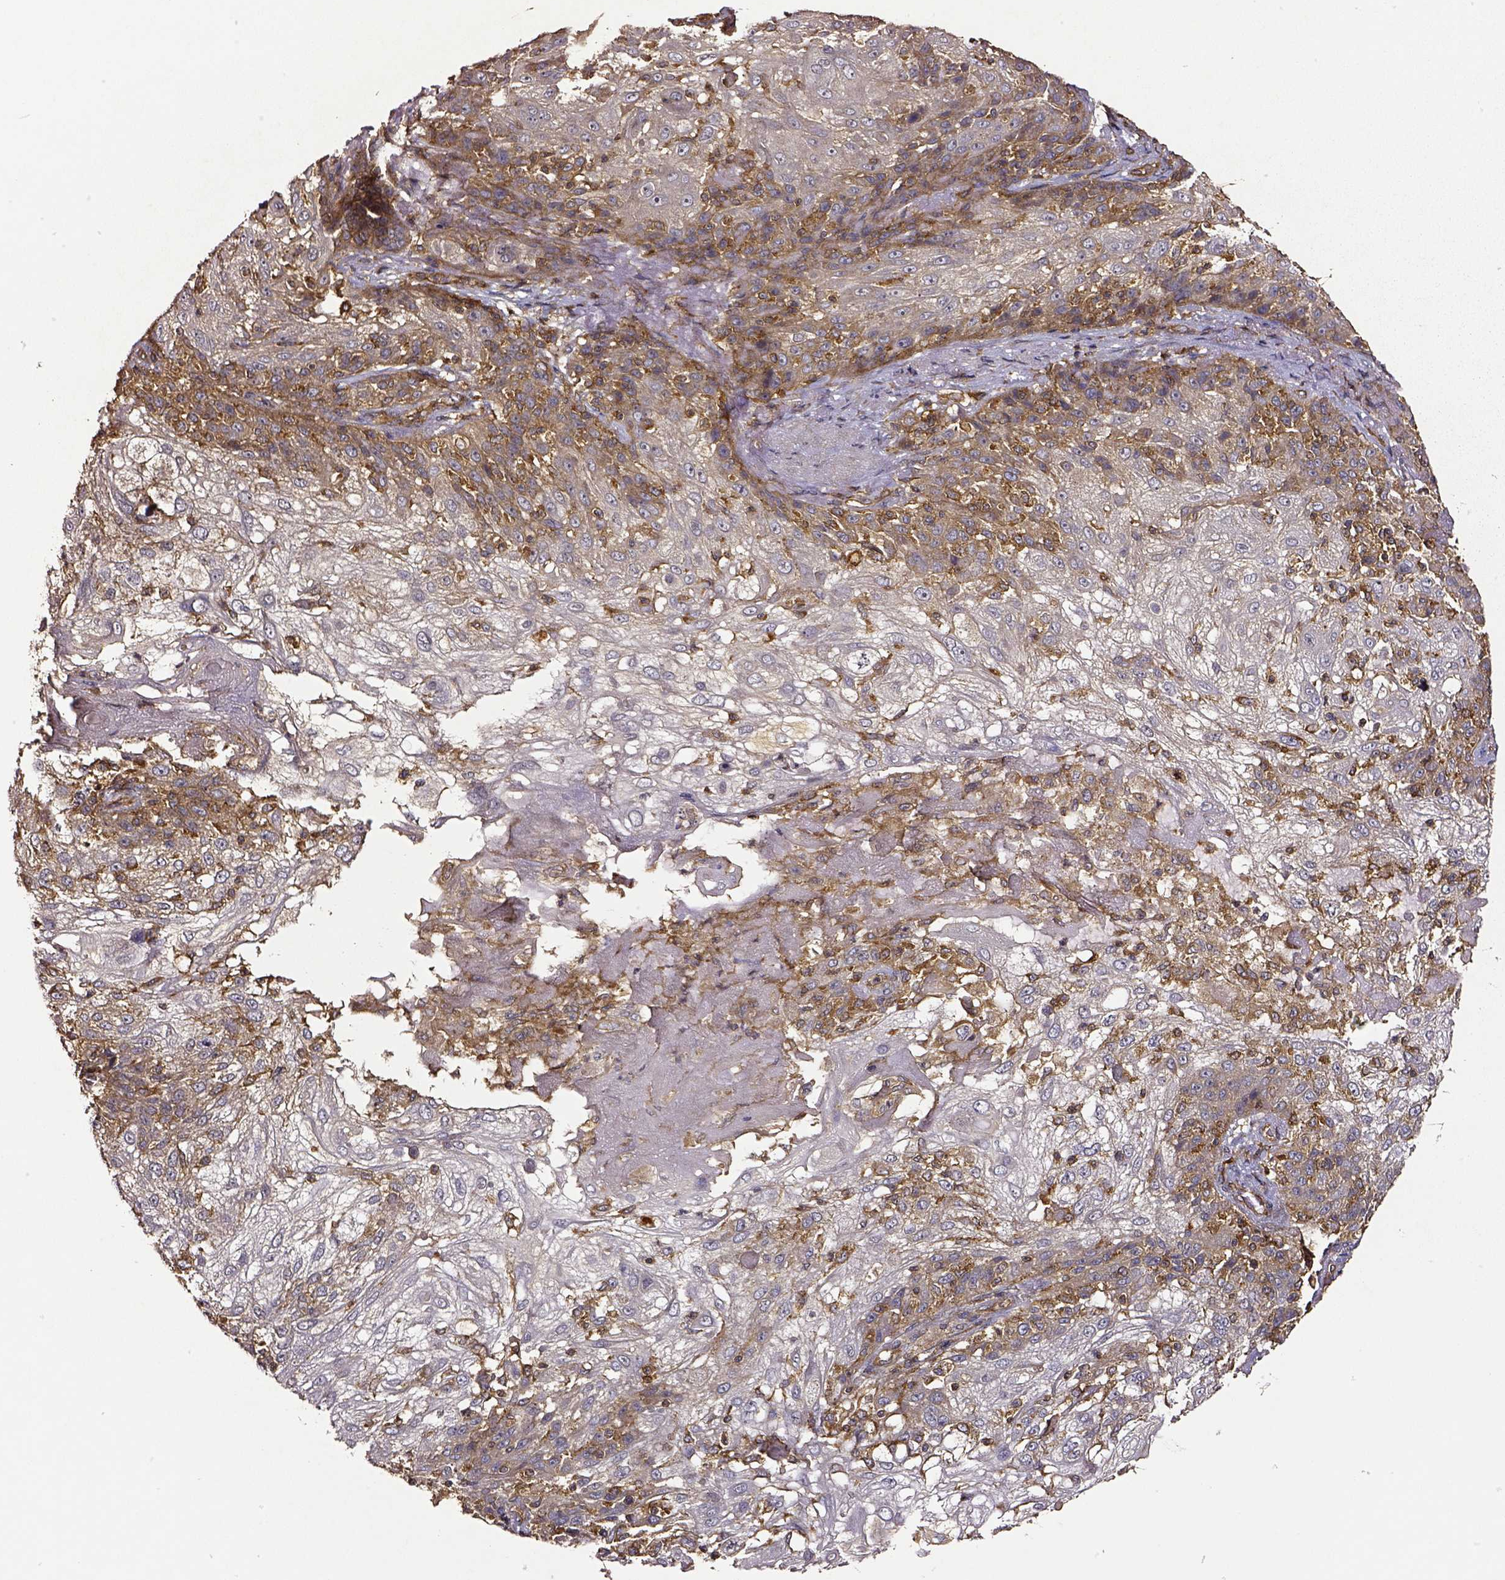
{"staining": {"intensity": "moderate", "quantity": ">75%", "location": "cytoplasmic/membranous"}, "tissue": "skin cancer", "cell_type": "Tumor cells", "image_type": "cancer", "snomed": [{"axis": "morphology", "description": "Normal tissue, NOS"}, {"axis": "morphology", "description": "Squamous cell carcinoma, NOS"}, {"axis": "topography", "description": "Skin"}], "caption": "Immunohistochemistry histopathology image of neoplastic tissue: human skin cancer stained using IHC displays medium levels of moderate protein expression localized specifically in the cytoplasmic/membranous of tumor cells, appearing as a cytoplasmic/membranous brown color.", "gene": "RASSF5", "patient": {"sex": "female", "age": 83}}